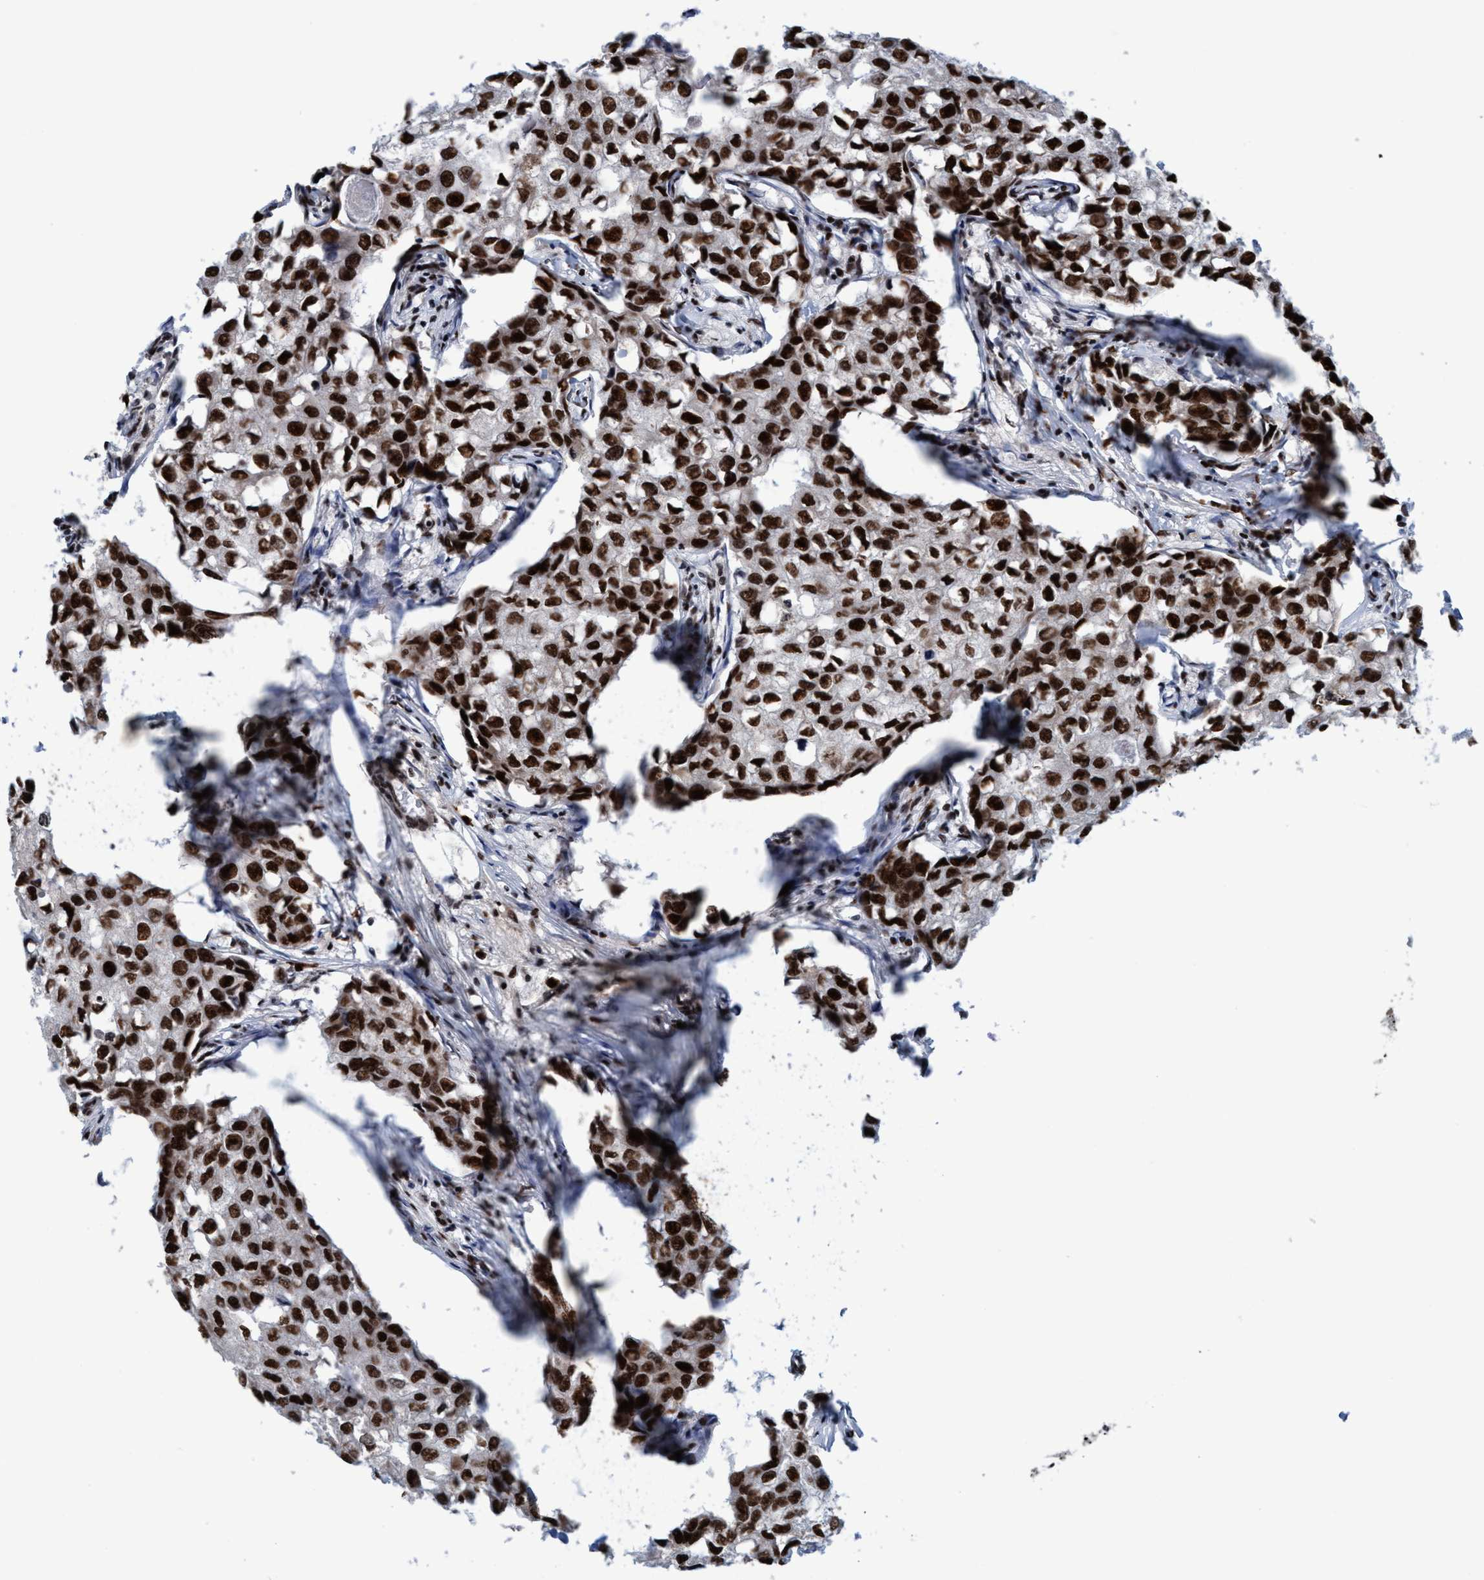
{"staining": {"intensity": "strong", "quantity": ">75%", "location": "nuclear"}, "tissue": "breast cancer", "cell_type": "Tumor cells", "image_type": "cancer", "snomed": [{"axis": "morphology", "description": "Duct carcinoma"}, {"axis": "topography", "description": "Breast"}], "caption": "High-magnification brightfield microscopy of breast cancer stained with DAB (3,3'-diaminobenzidine) (brown) and counterstained with hematoxylin (blue). tumor cells exhibit strong nuclear positivity is present in about>75% of cells.", "gene": "TOPBP1", "patient": {"sex": "female", "age": 27}}